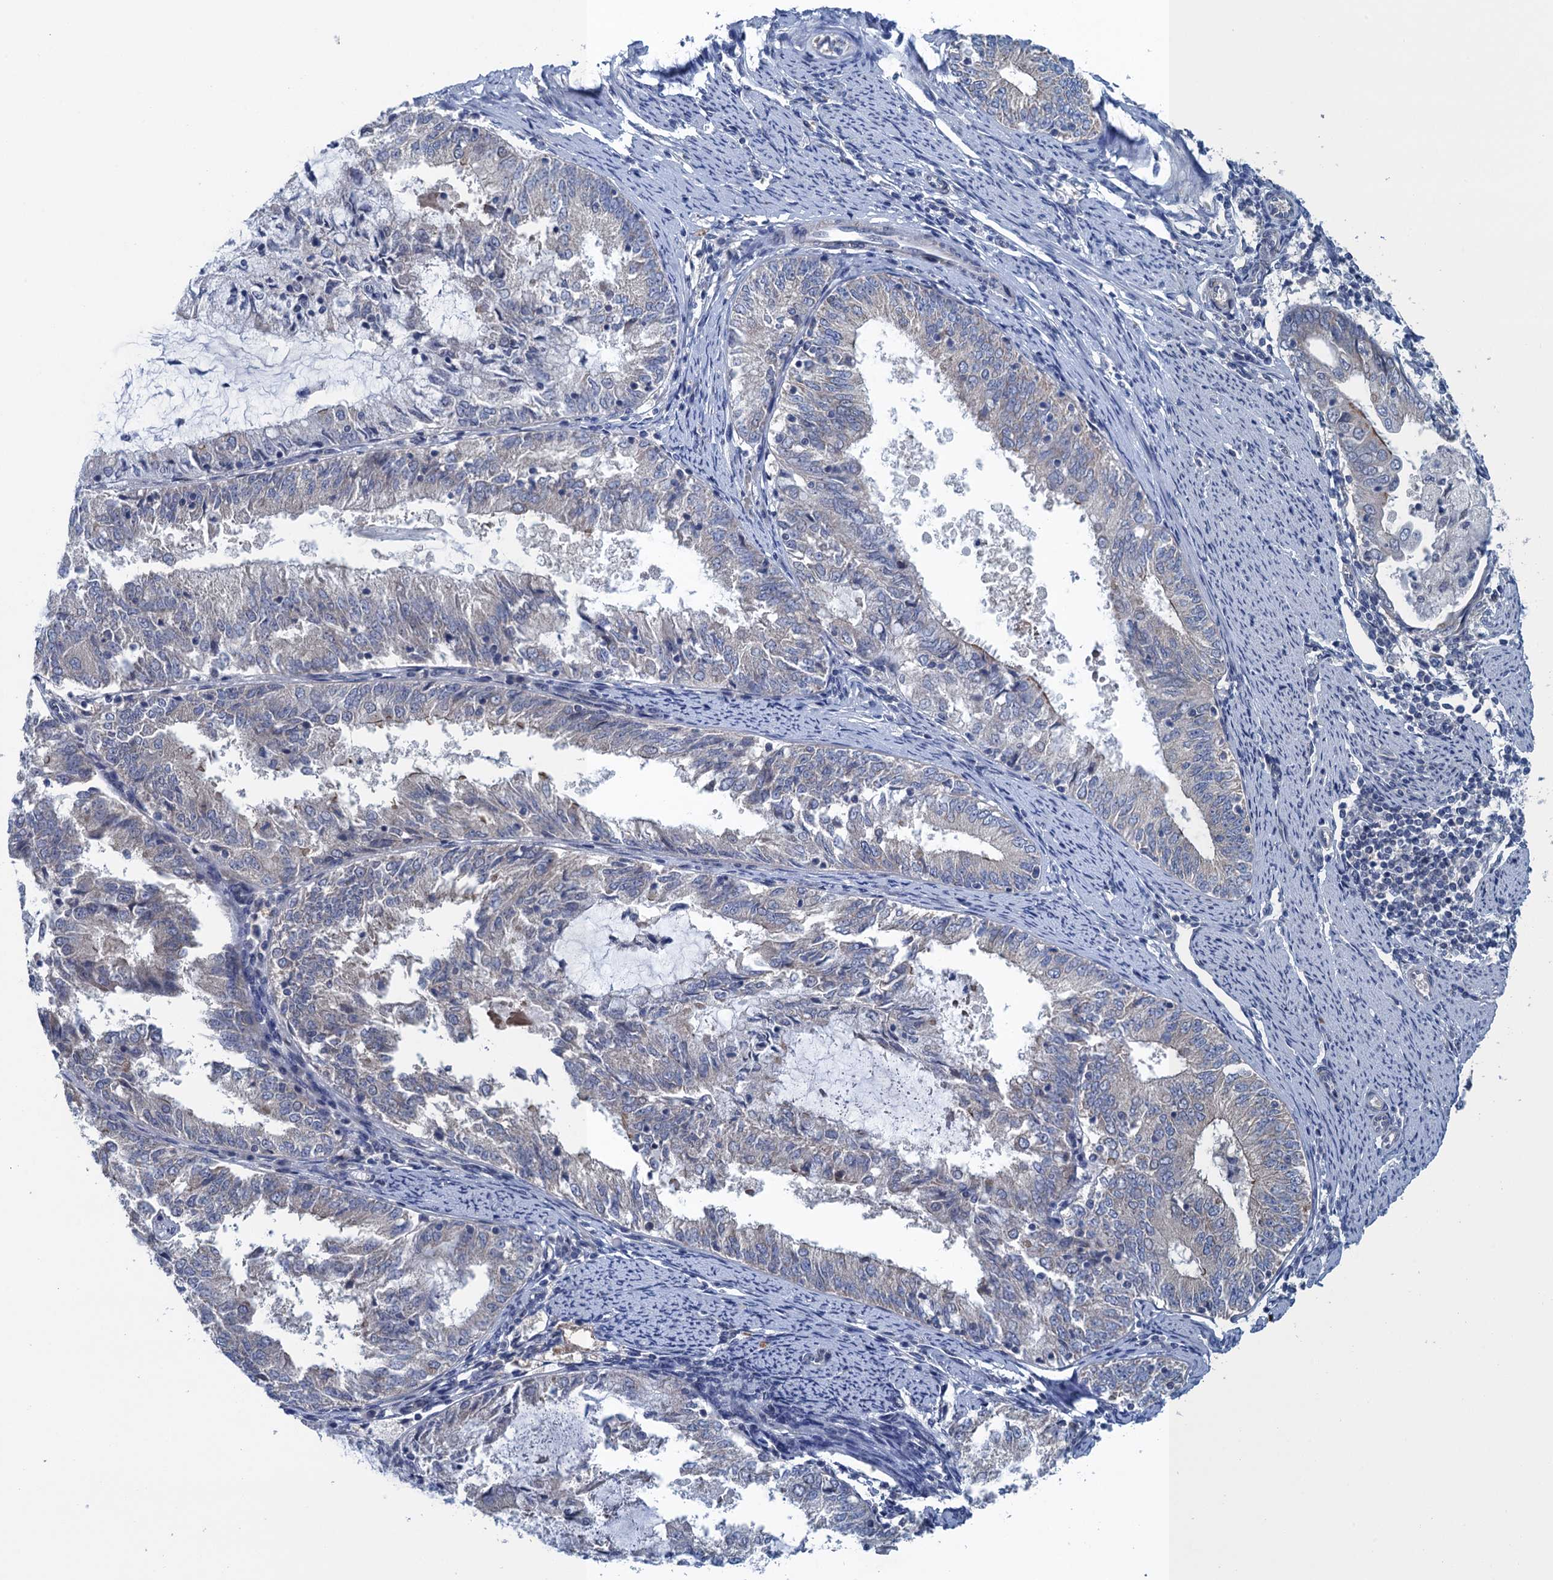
{"staining": {"intensity": "negative", "quantity": "none", "location": "none"}, "tissue": "endometrial cancer", "cell_type": "Tumor cells", "image_type": "cancer", "snomed": [{"axis": "morphology", "description": "Adenocarcinoma, NOS"}, {"axis": "topography", "description": "Endometrium"}], "caption": "Human endometrial cancer stained for a protein using immunohistochemistry (IHC) demonstrates no expression in tumor cells.", "gene": "CTU2", "patient": {"sex": "female", "age": 57}}